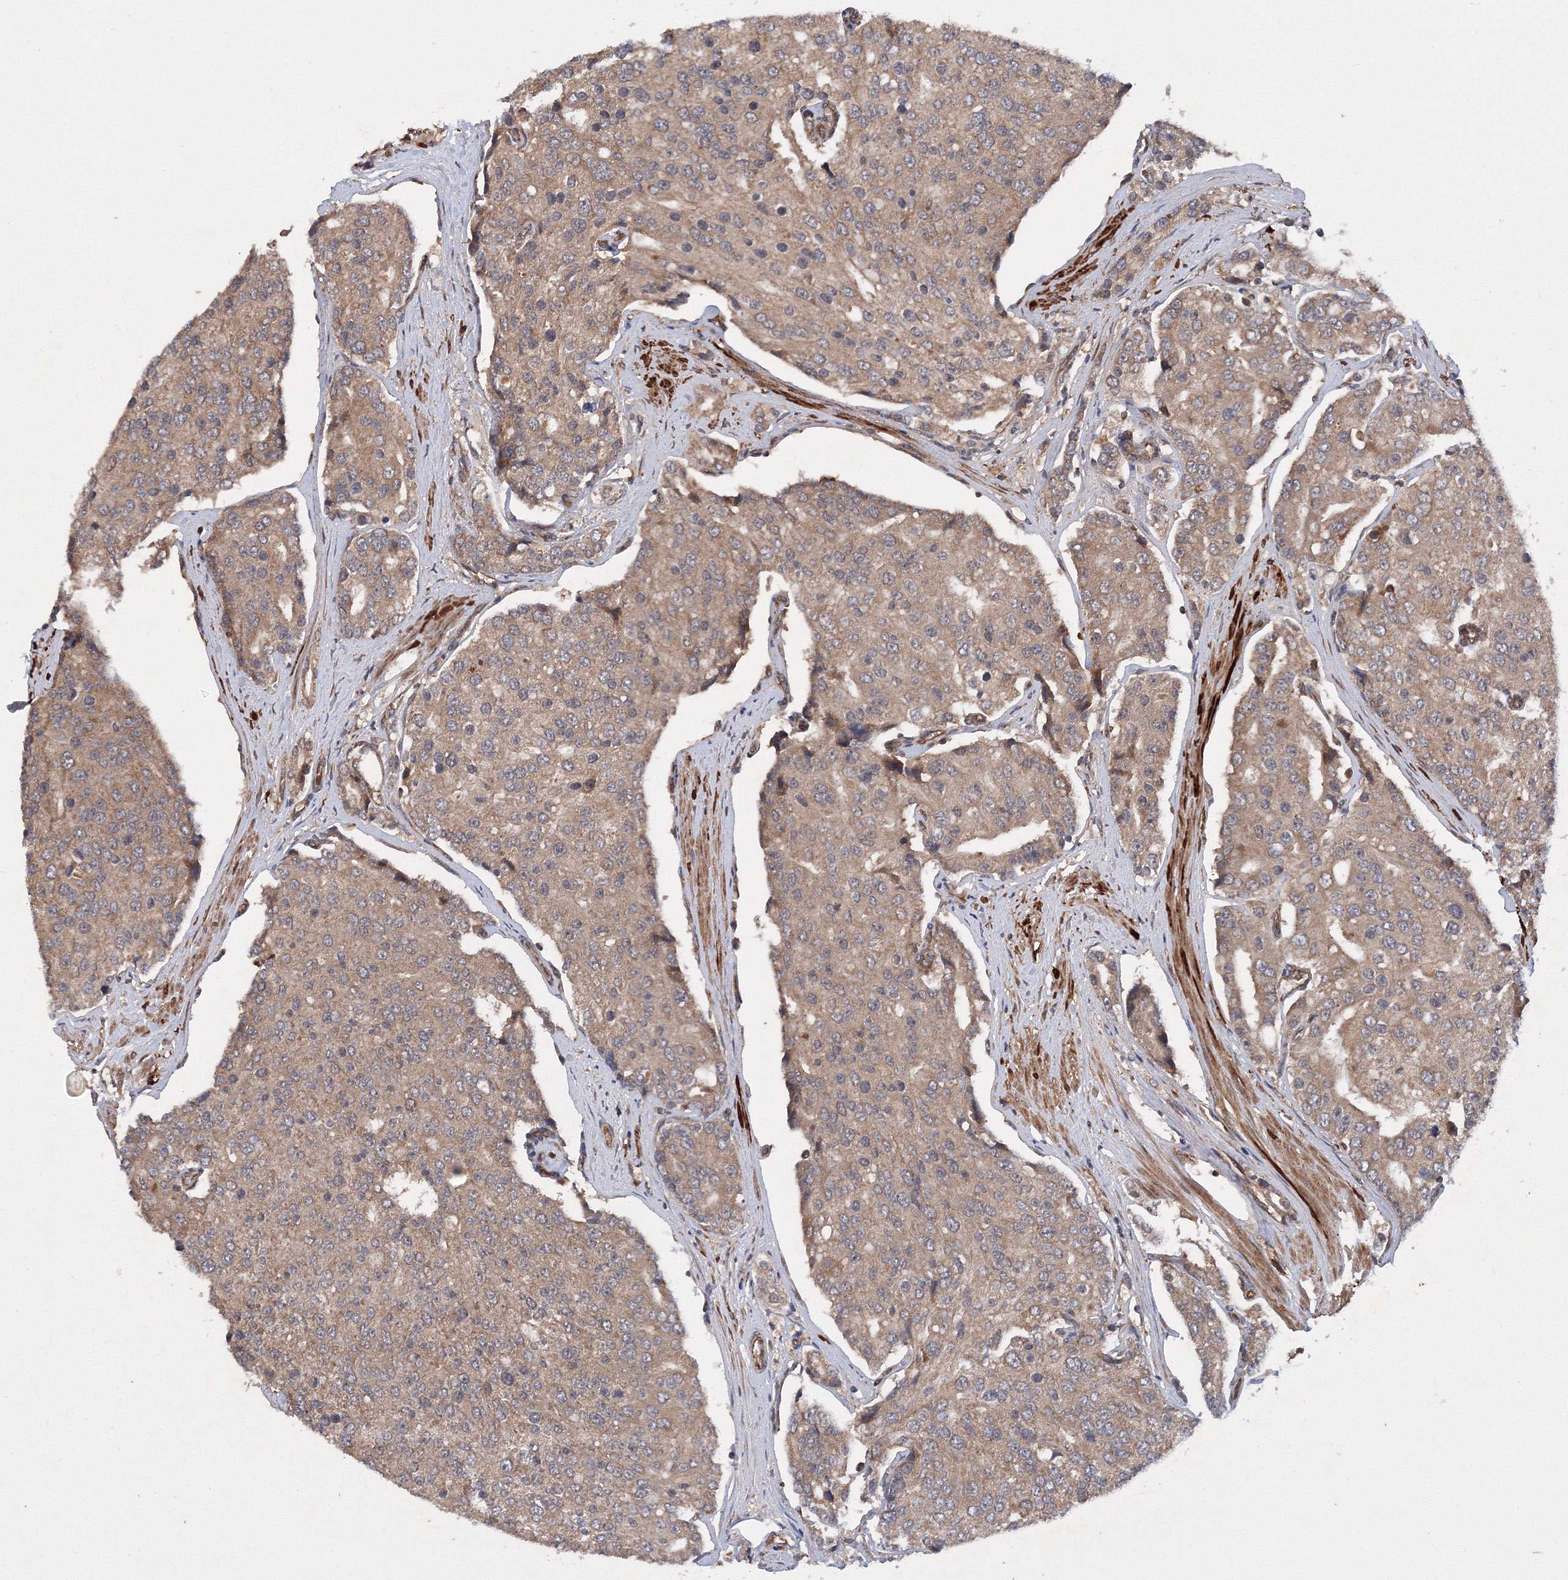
{"staining": {"intensity": "moderate", "quantity": ">75%", "location": "cytoplasmic/membranous"}, "tissue": "prostate cancer", "cell_type": "Tumor cells", "image_type": "cancer", "snomed": [{"axis": "morphology", "description": "Adenocarcinoma, High grade"}, {"axis": "topography", "description": "Prostate"}], "caption": "The micrograph exhibits a brown stain indicating the presence of a protein in the cytoplasmic/membranous of tumor cells in prostate adenocarcinoma (high-grade).", "gene": "ATG3", "patient": {"sex": "male", "age": 50}}